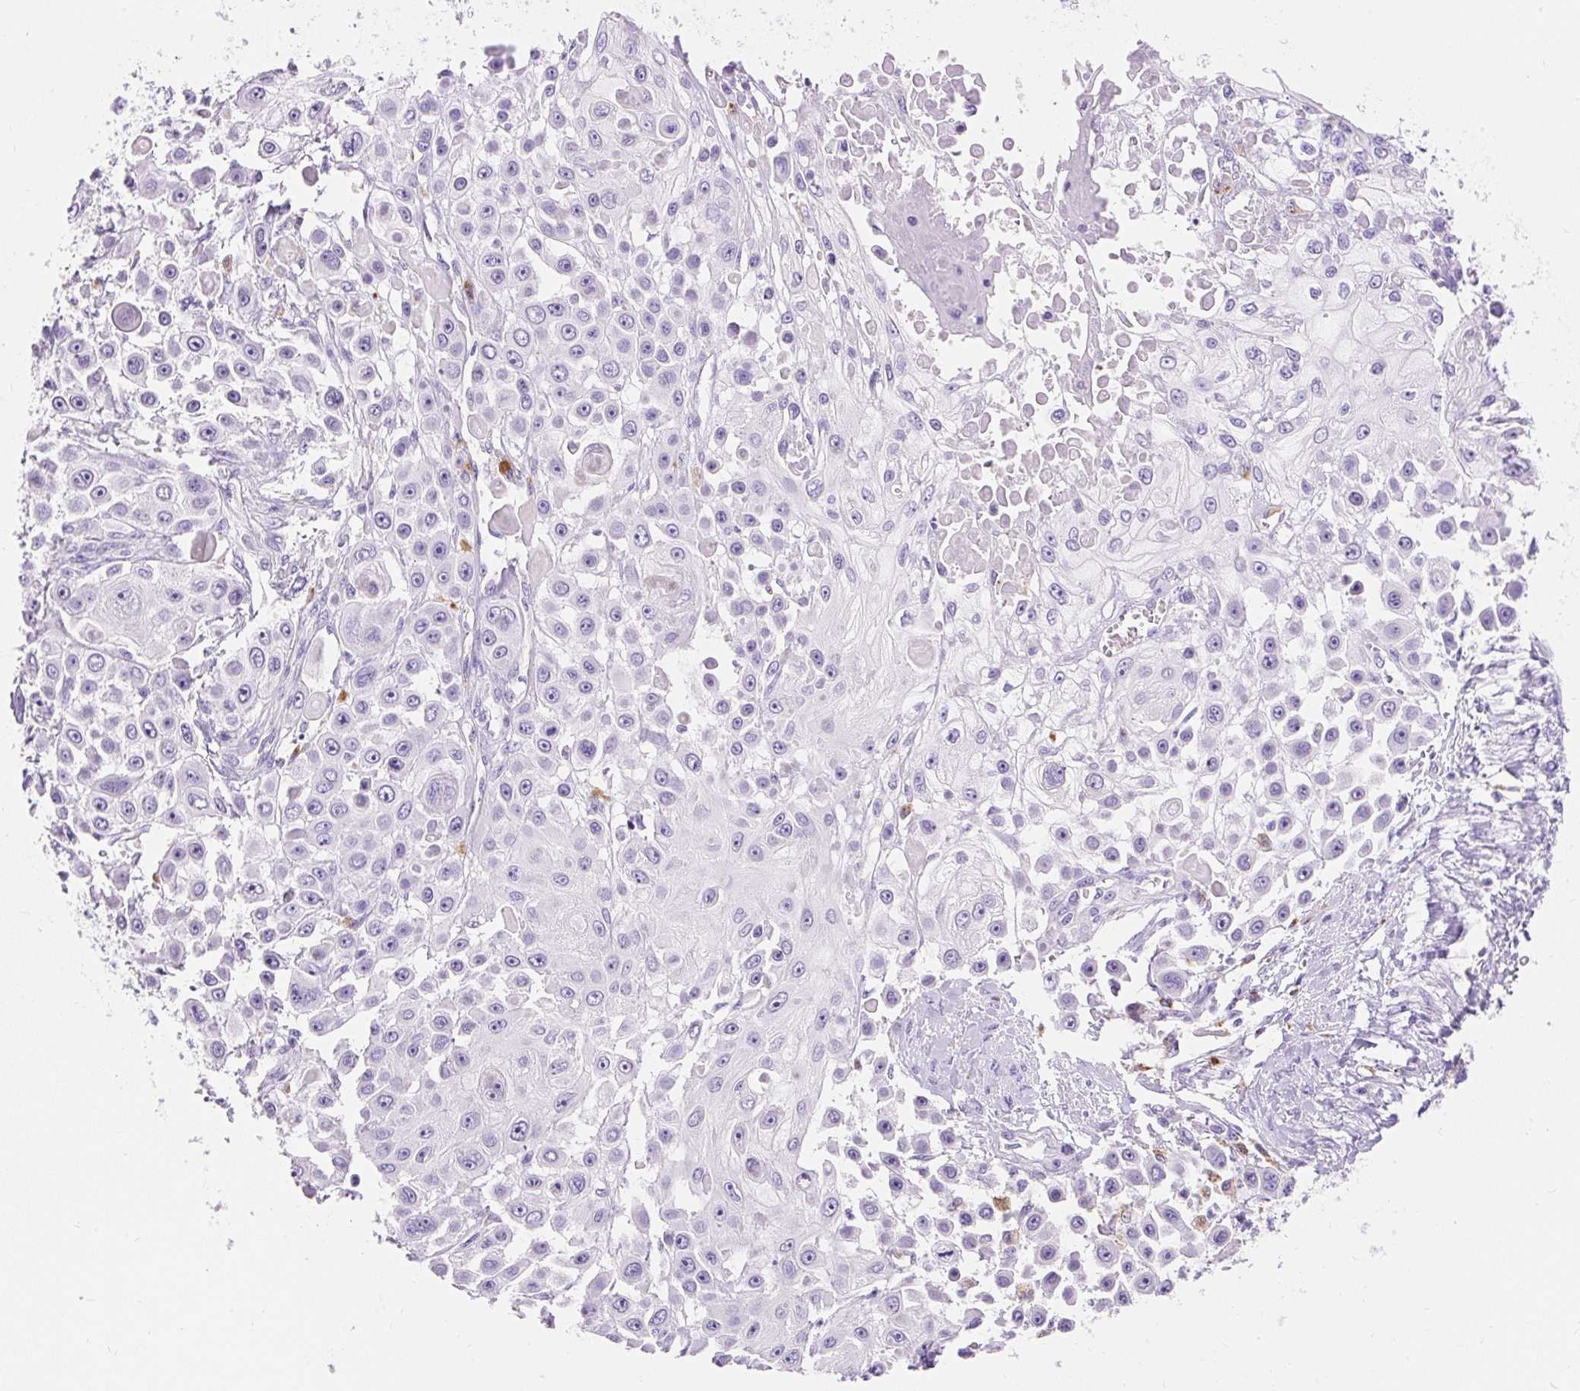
{"staining": {"intensity": "negative", "quantity": "none", "location": "none"}, "tissue": "skin cancer", "cell_type": "Tumor cells", "image_type": "cancer", "snomed": [{"axis": "morphology", "description": "Squamous cell carcinoma, NOS"}, {"axis": "topography", "description": "Skin"}], "caption": "DAB immunohistochemical staining of human skin squamous cell carcinoma shows no significant expression in tumor cells. Brightfield microscopy of immunohistochemistry stained with DAB (3,3'-diaminobenzidine) (brown) and hematoxylin (blue), captured at high magnification.", "gene": "TMEM150C", "patient": {"sex": "male", "age": 67}}